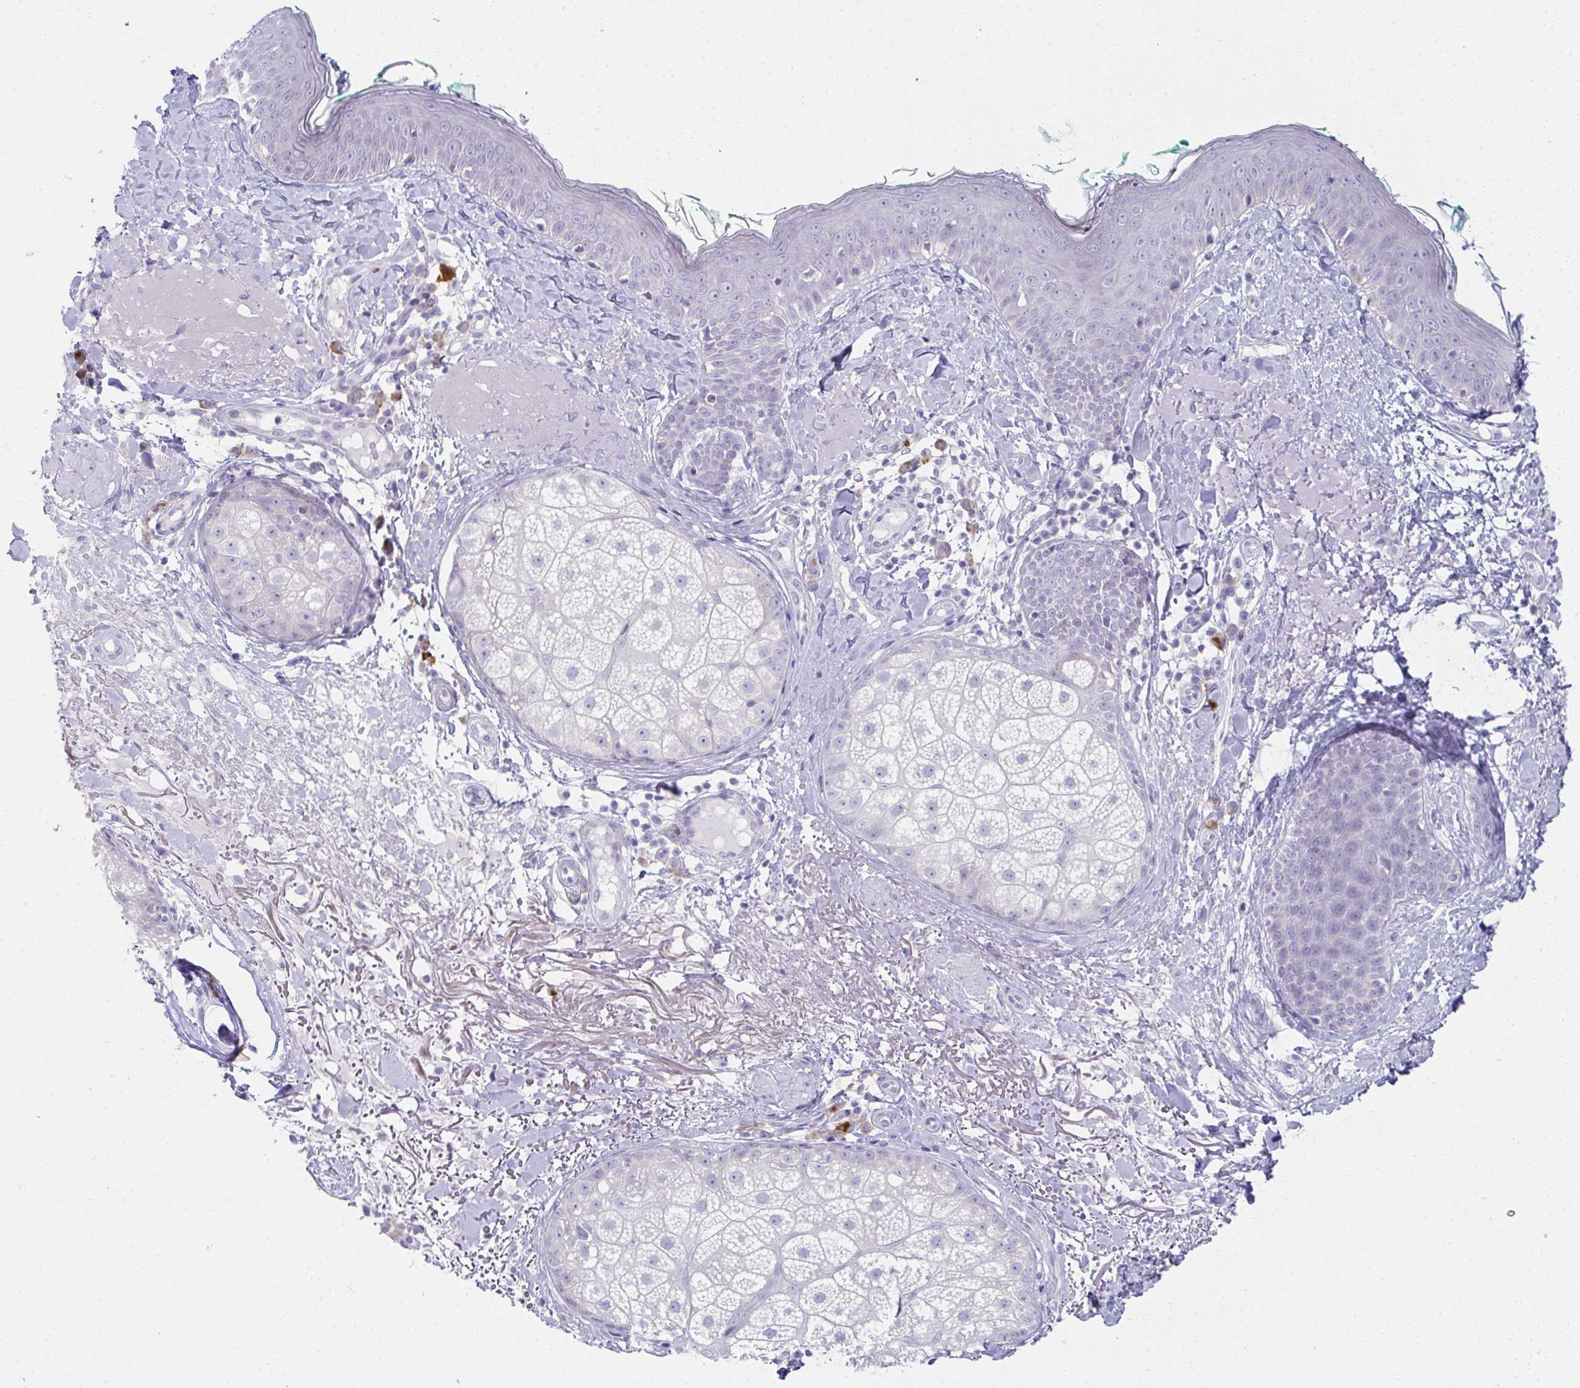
{"staining": {"intensity": "negative", "quantity": "none", "location": "none"}, "tissue": "skin", "cell_type": "Fibroblasts", "image_type": "normal", "snomed": [{"axis": "morphology", "description": "Normal tissue, NOS"}, {"axis": "topography", "description": "Skin"}], "caption": "Immunohistochemistry photomicrograph of normal skin stained for a protein (brown), which reveals no positivity in fibroblasts. (Stains: DAB IHC with hematoxylin counter stain, Microscopy: brightfield microscopy at high magnification).", "gene": "FASLG", "patient": {"sex": "male", "age": 73}}